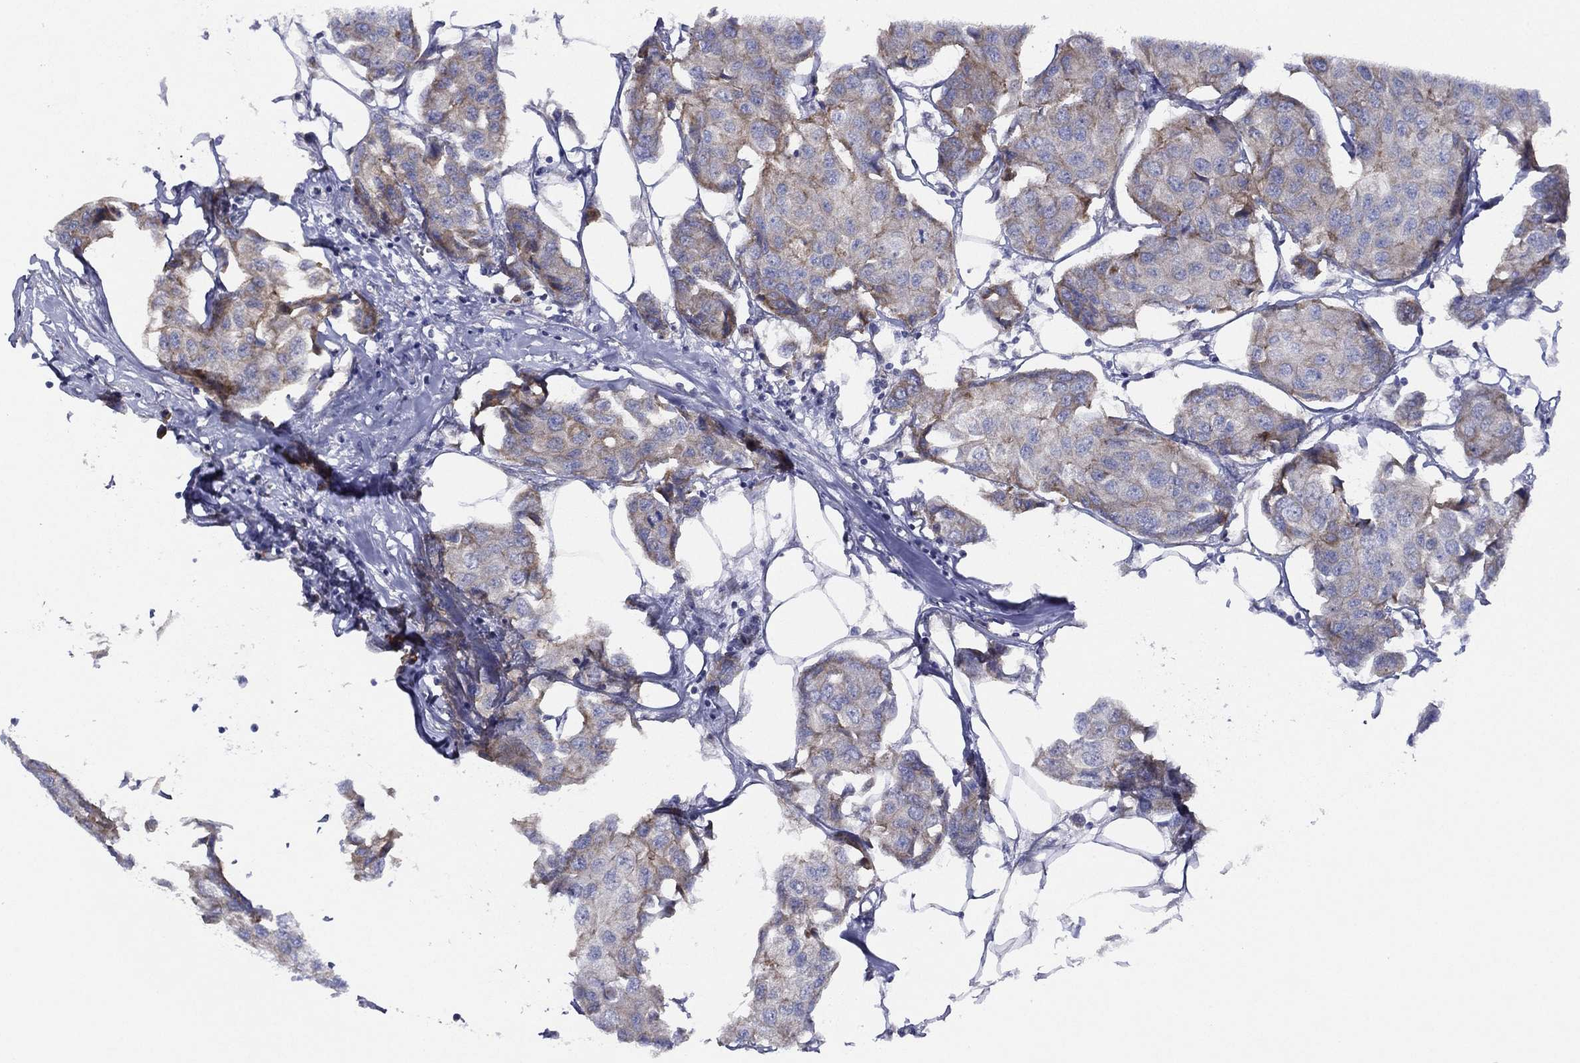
{"staining": {"intensity": "weak", "quantity": "<25%", "location": "cytoplasmic/membranous"}, "tissue": "breast cancer", "cell_type": "Tumor cells", "image_type": "cancer", "snomed": [{"axis": "morphology", "description": "Duct carcinoma"}, {"axis": "topography", "description": "Breast"}], "caption": "There is no significant positivity in tumor cells of breast cancer (invasive ductal carcinoma). The staining was performed using DAB (3,3'-diaminobenzidine) to visualize the protein expression in brown, while the nuclei were stained in blue with hematoxylin (Magnification: 20x).", "gene": "ZNF223", "patient": {"sex": "female", "age": 80}}